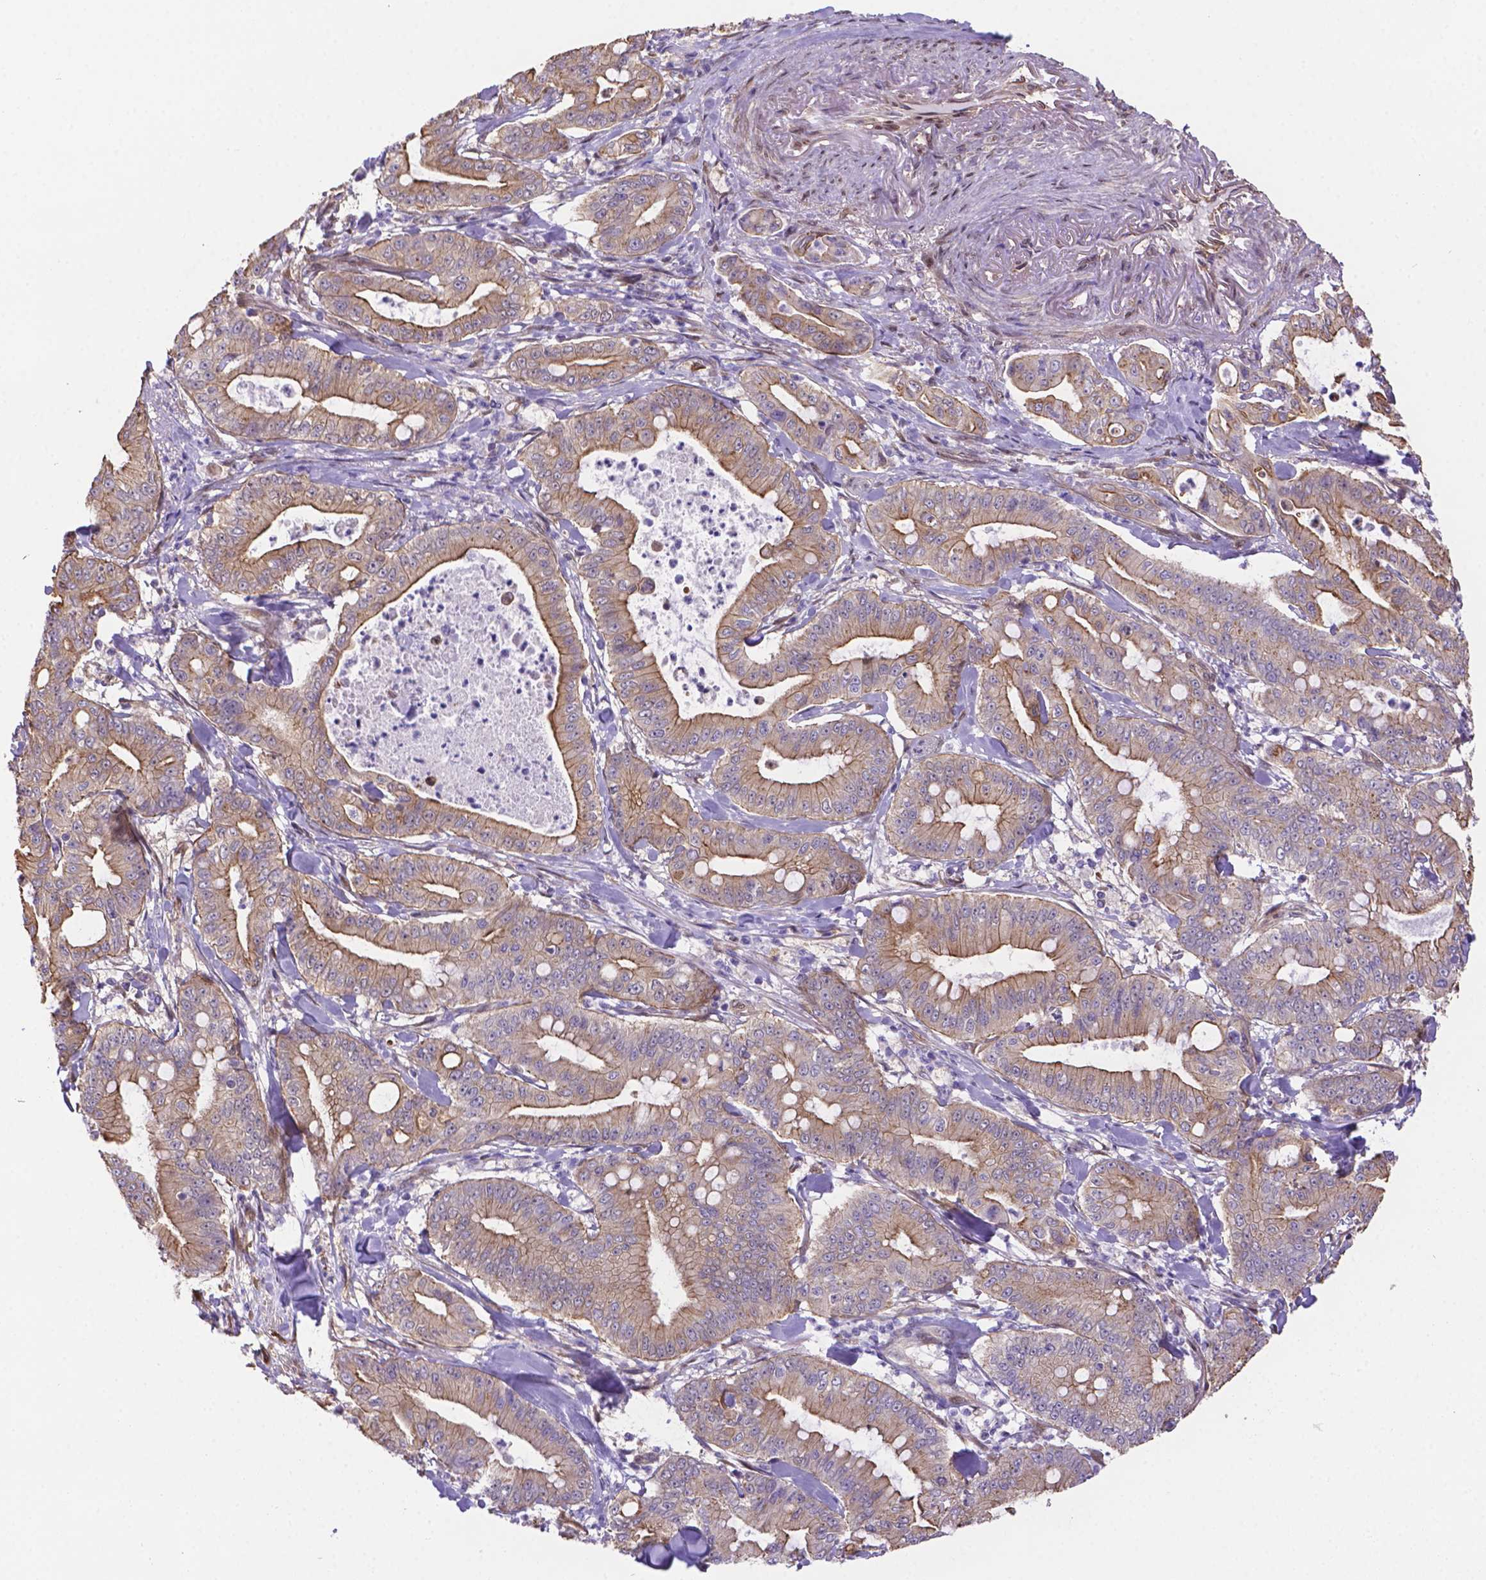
{"staining": {"intensity": "weak", "quantity": ">75%", "location": "cytoplasmic/membranous"}, "tissue": "pancreatic cancer", "cell_type": "Tumor cells", "image_type": "cancer", "snomed": [{"axis": "morphology", "description": "Adenocarcinoma, NOS"}, {"axis": "topography", "description": "Pancreas"}], "caption": "Adenocarcinoma (pancreatic) tissue exhibits weak cytoplasmic/membranous staining in approximately >75% of tumor cells", "gene": "YAP1", "patient": {"sex": "male", "age": 71}}